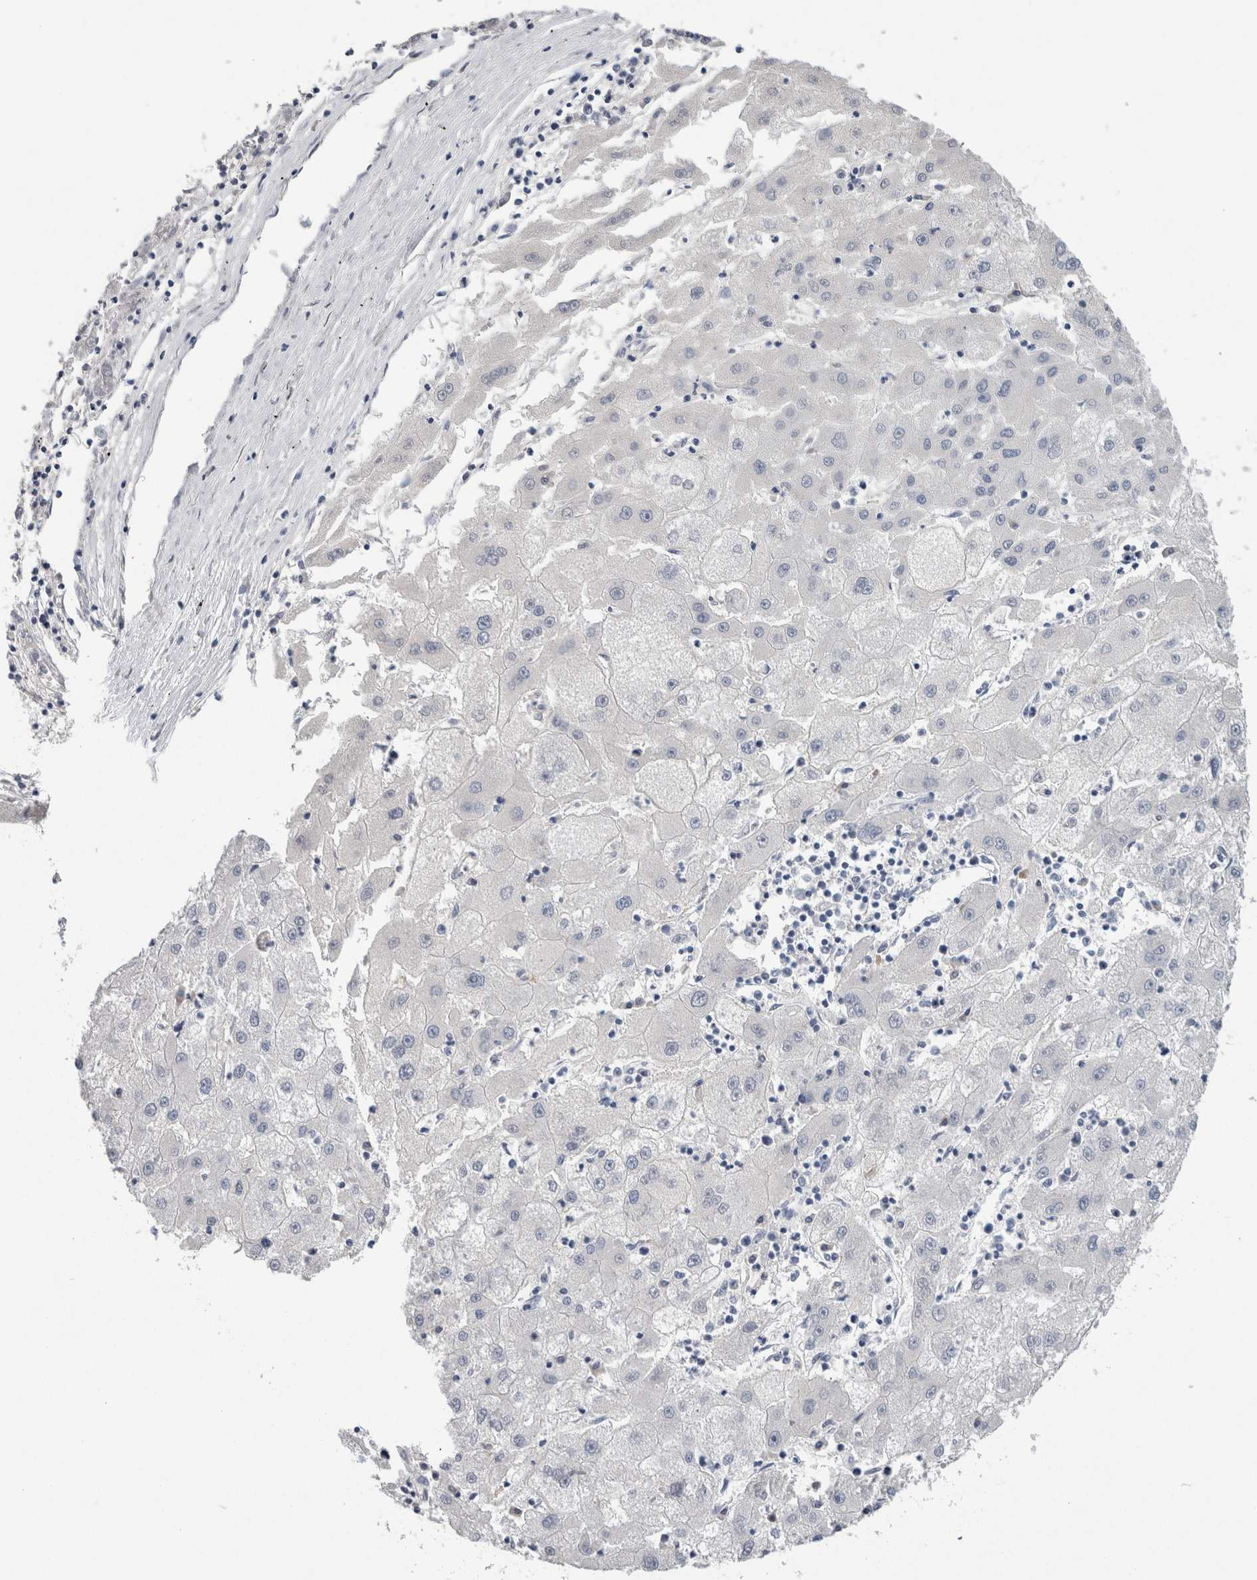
{"staining": {"intensity": "negative", "quantity": "none", "location": "none"}, "tissue": "liver cancer", "cell_type": "Tumor cells", "image_type": "cancer", "snomed": [{"axis": "morphology", "description": "Carcinoma, Hepatocellular, NOS"}, {"axis": "topography", "description": "Liver"}], "caption": "This is a image of immunohistochemistry staining of liver cancer (hepatocellular carcinoma), which shows no expression in tumor cells.", "gene": "FABP4", "patient": {"sex": "male", "age": 72}}